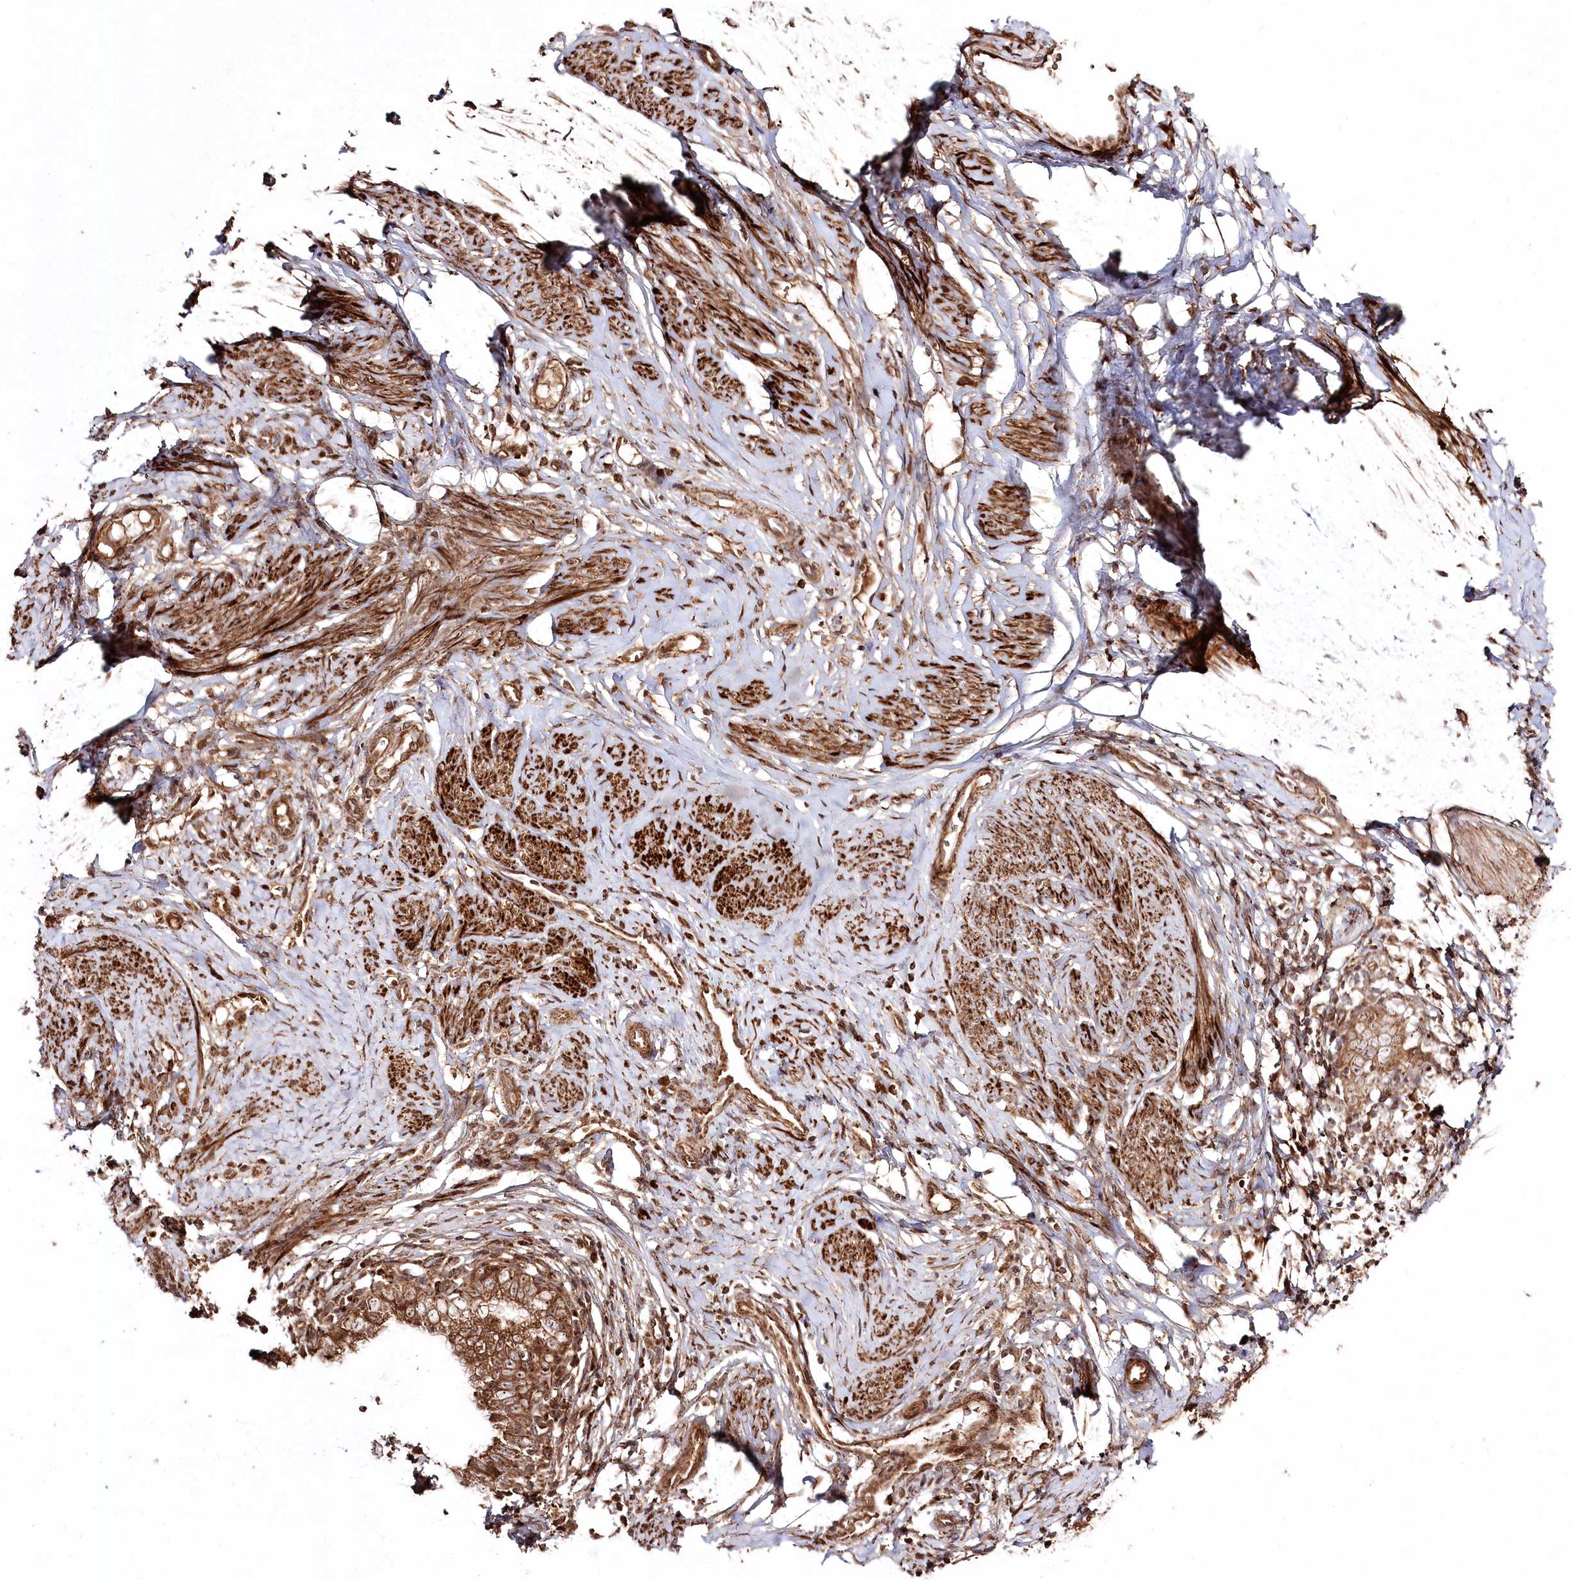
{"staining": {"intensity": "moderate", "quantity": ">75%", "location": "cytoplasmic/membranous"}, "tissue": "cervical cancer", "cell_type": "Tumor cells", "image_type": "cancer", "snomed": [{"axis": "morphology", "description": "Adenocarcinoma, NOS"}, {"axis": "topography", "description": "Cervix"}], "caption": "DAB (3,3'-diaminobenzidine) immunohistochemical staining of human cervical cancer (adenocarcinoma) shows moderate cytoplasmic/membranous protein expression in about >75% of tumor cells. The protein is stained brown, and the nuclei are stained in blue (DAB (3,3'-diaminobenzidine) IHC with brightfield microscopy, high magnification).", "gene": "REXO2", "patient": {"sex": "female", "age": 36}}